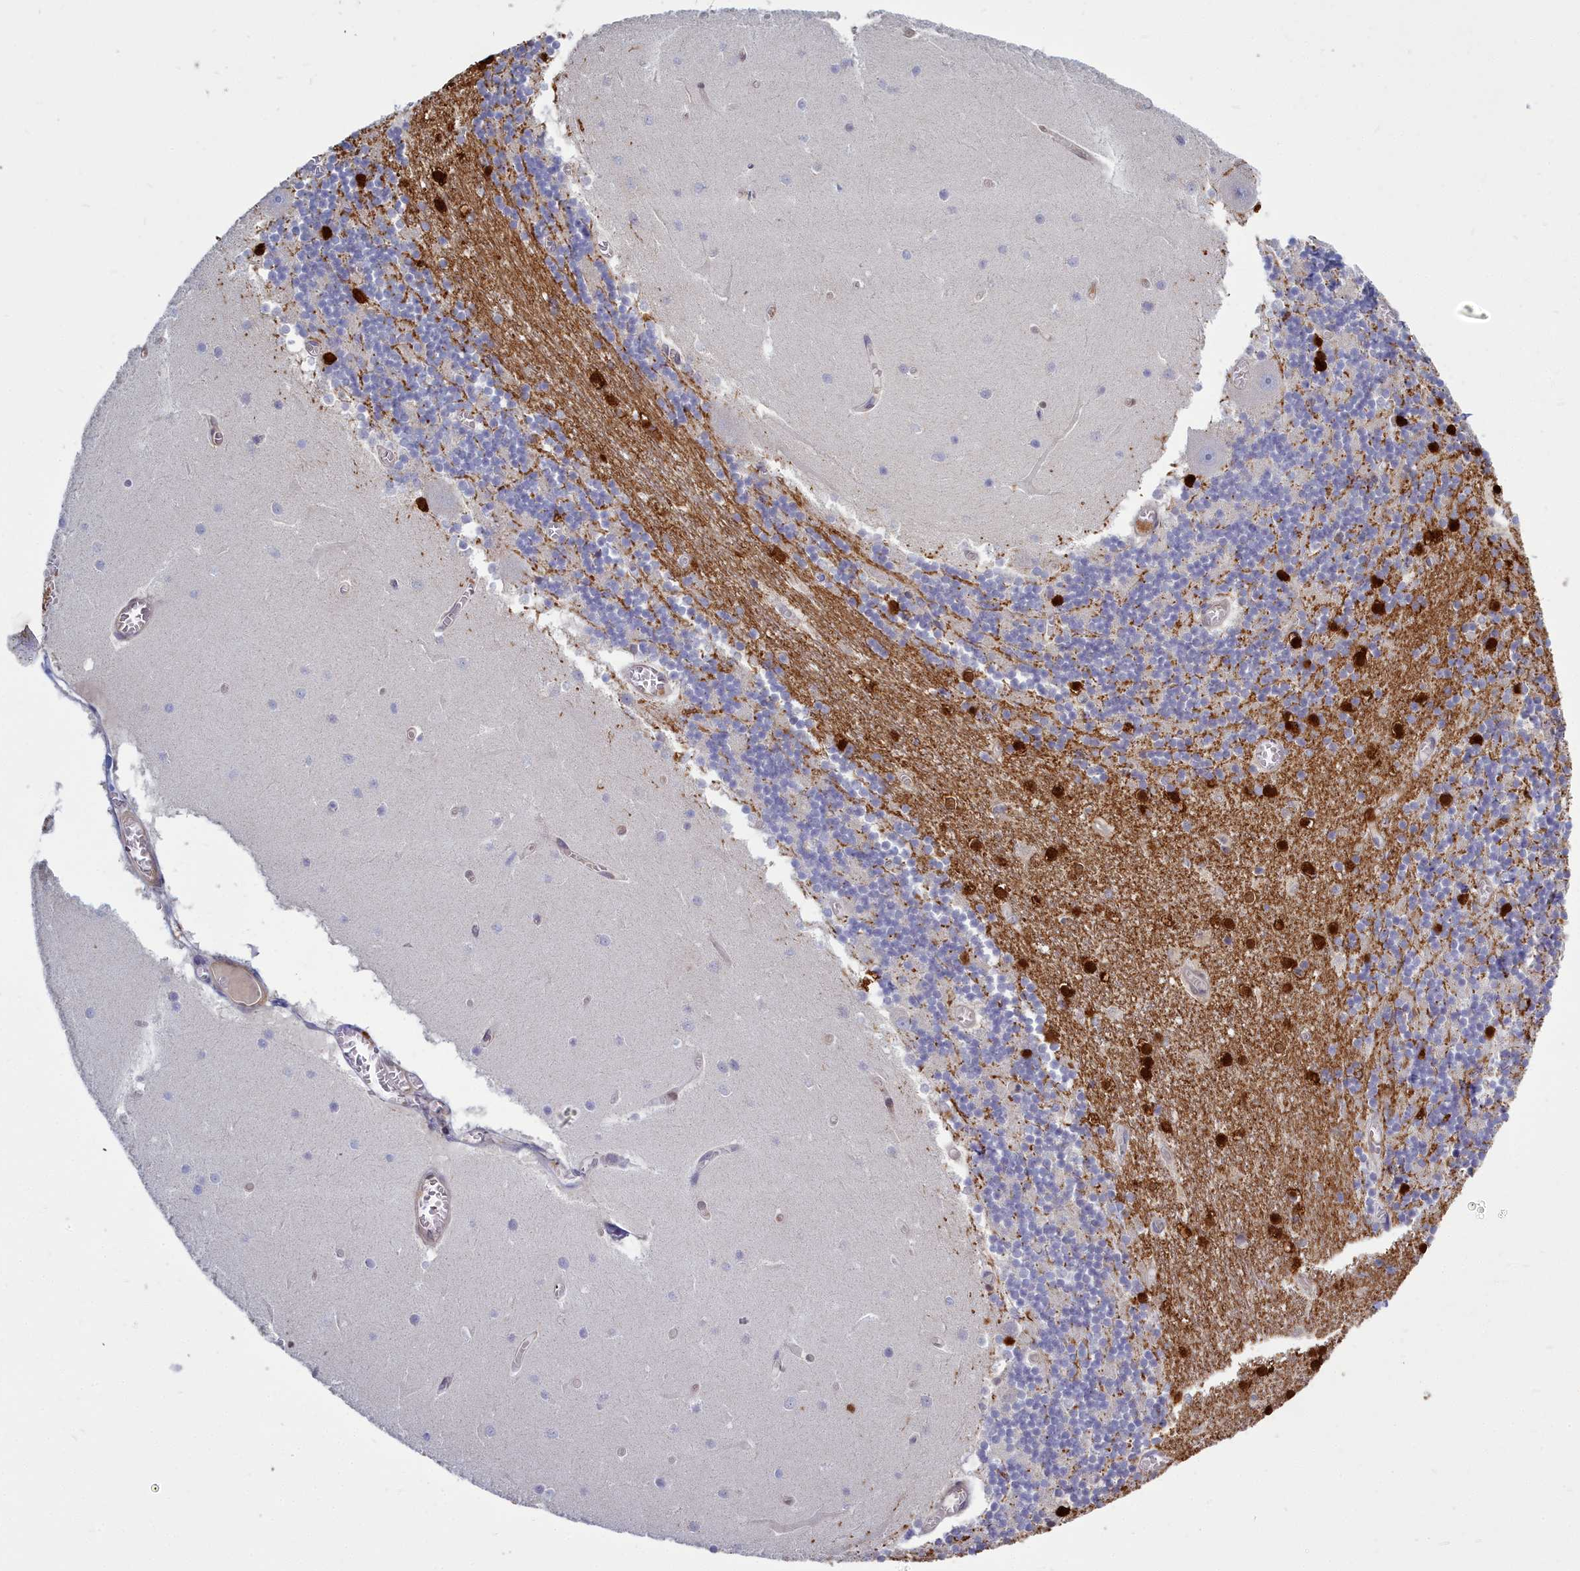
{"staining": {"intensity": "moderate", "quantity": "<25%", "location": "cytoplasmic/membranous"}, "tissue": "cerebellum", "cell_type": "Cells in granular layer", "image_type": "normal", "snomed": [{"axis": "morphology", "description": "Normal tissue, NOS"}, {"axis": "topography", "description": "Cerebellum"}], "caption": "Human cerebellum stained for a protein (brown) displays moderate cytoplasmic/membranous positive positivity in approximately <25% of cells in granular layer.", "gene": "PPP1R14A", "patient": {"sex": "female", "age": 28}}